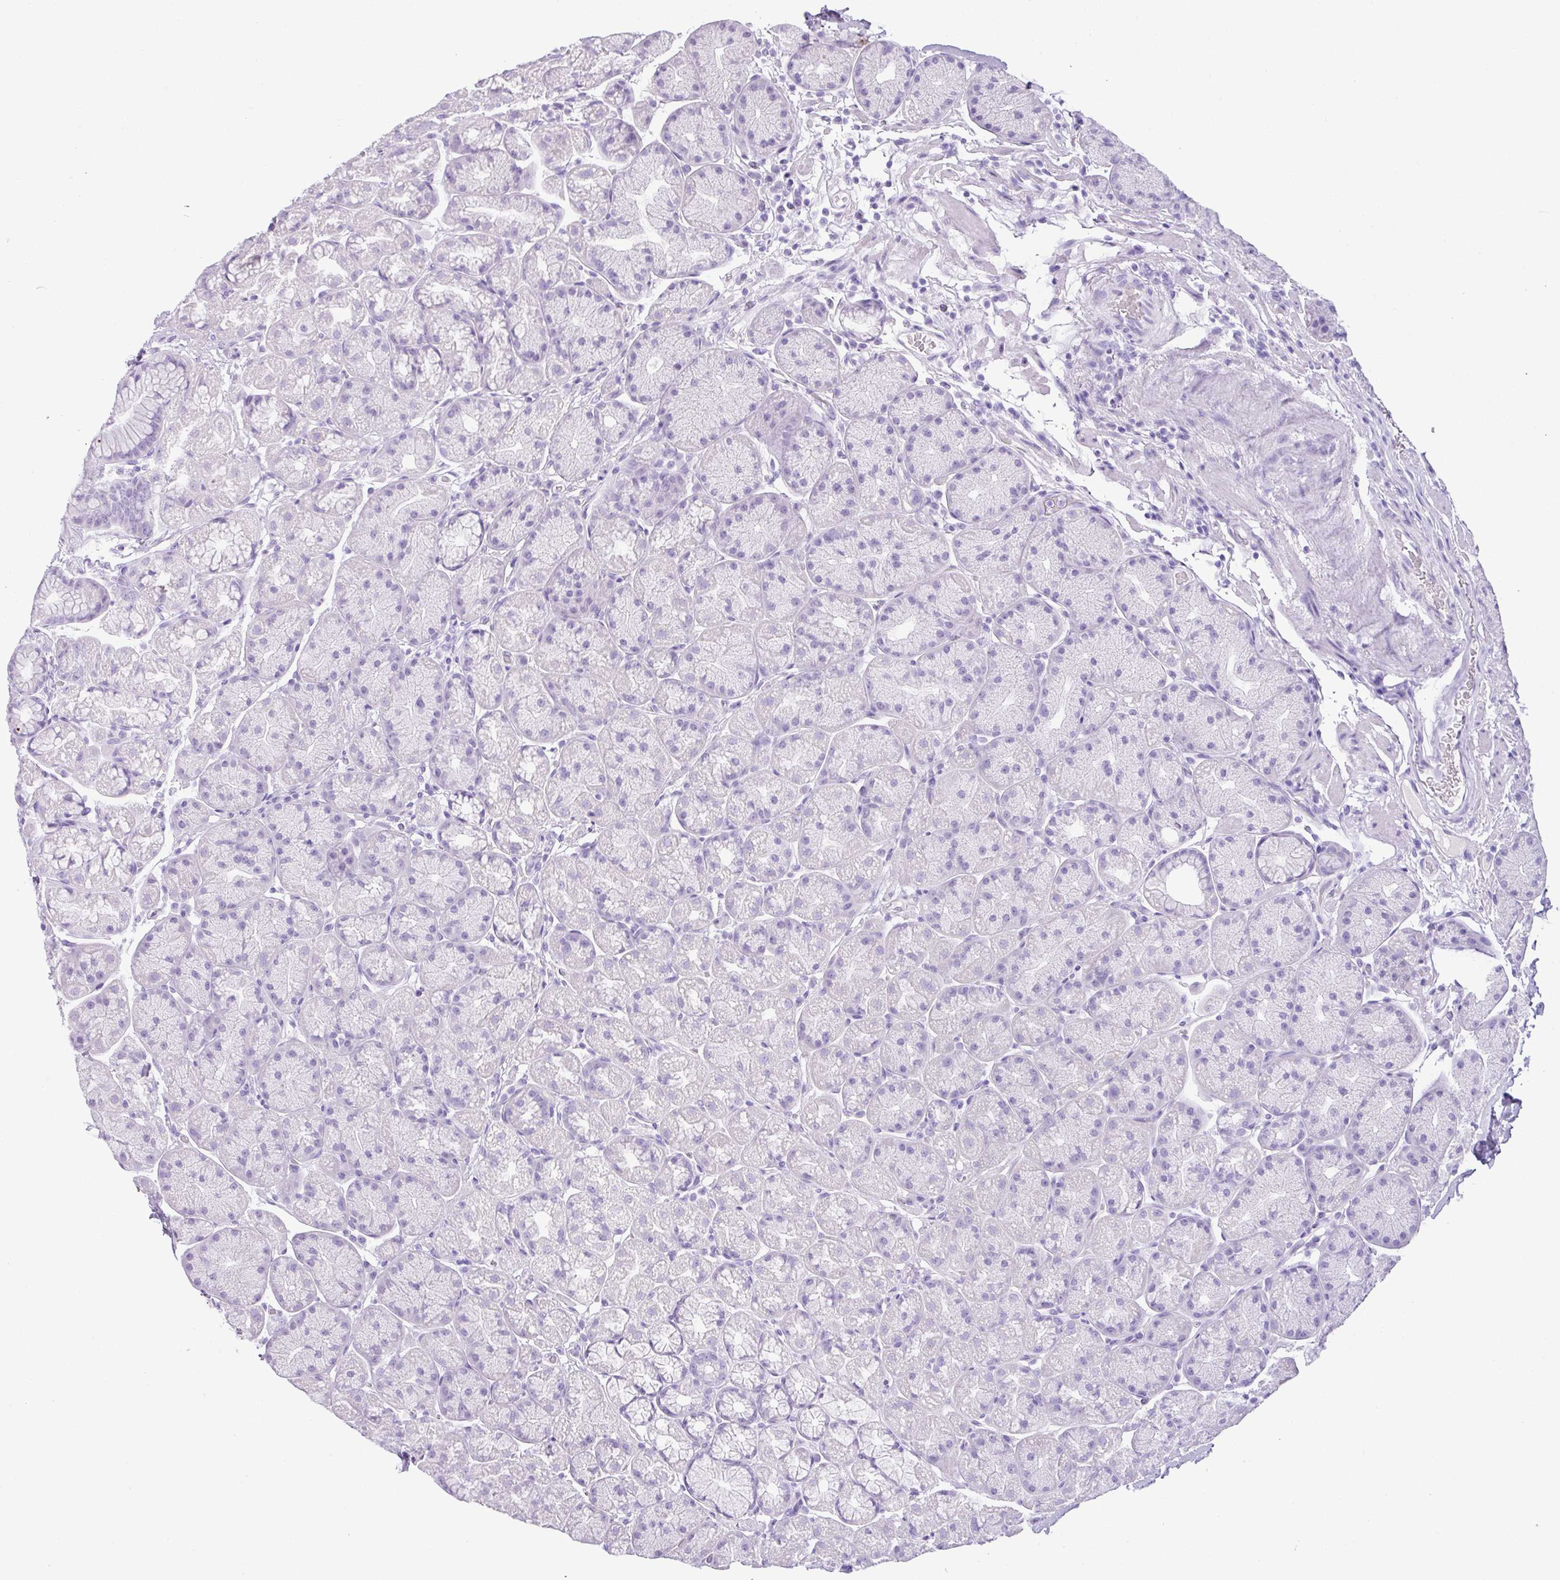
{"staining": {"intensity": "negative", "quantity": "none", "location": "none"}, "tissue": "stomach", "cell_type": "Glandular cells", "image_type": "normal", "snomed": [{"axis": "morphology", "description": "Normal tissue, NOS"}, {"axis": "topography", "description": "Stomach, lower"}], "caption": "There is no significant positivity in glandular cells of stomach. The staining is performed using DAB brown chromogen with nuclei counter-stained in using hematoxylin.", "gene": "TNP1", "patient": {"sex": "male", "age": 67}}